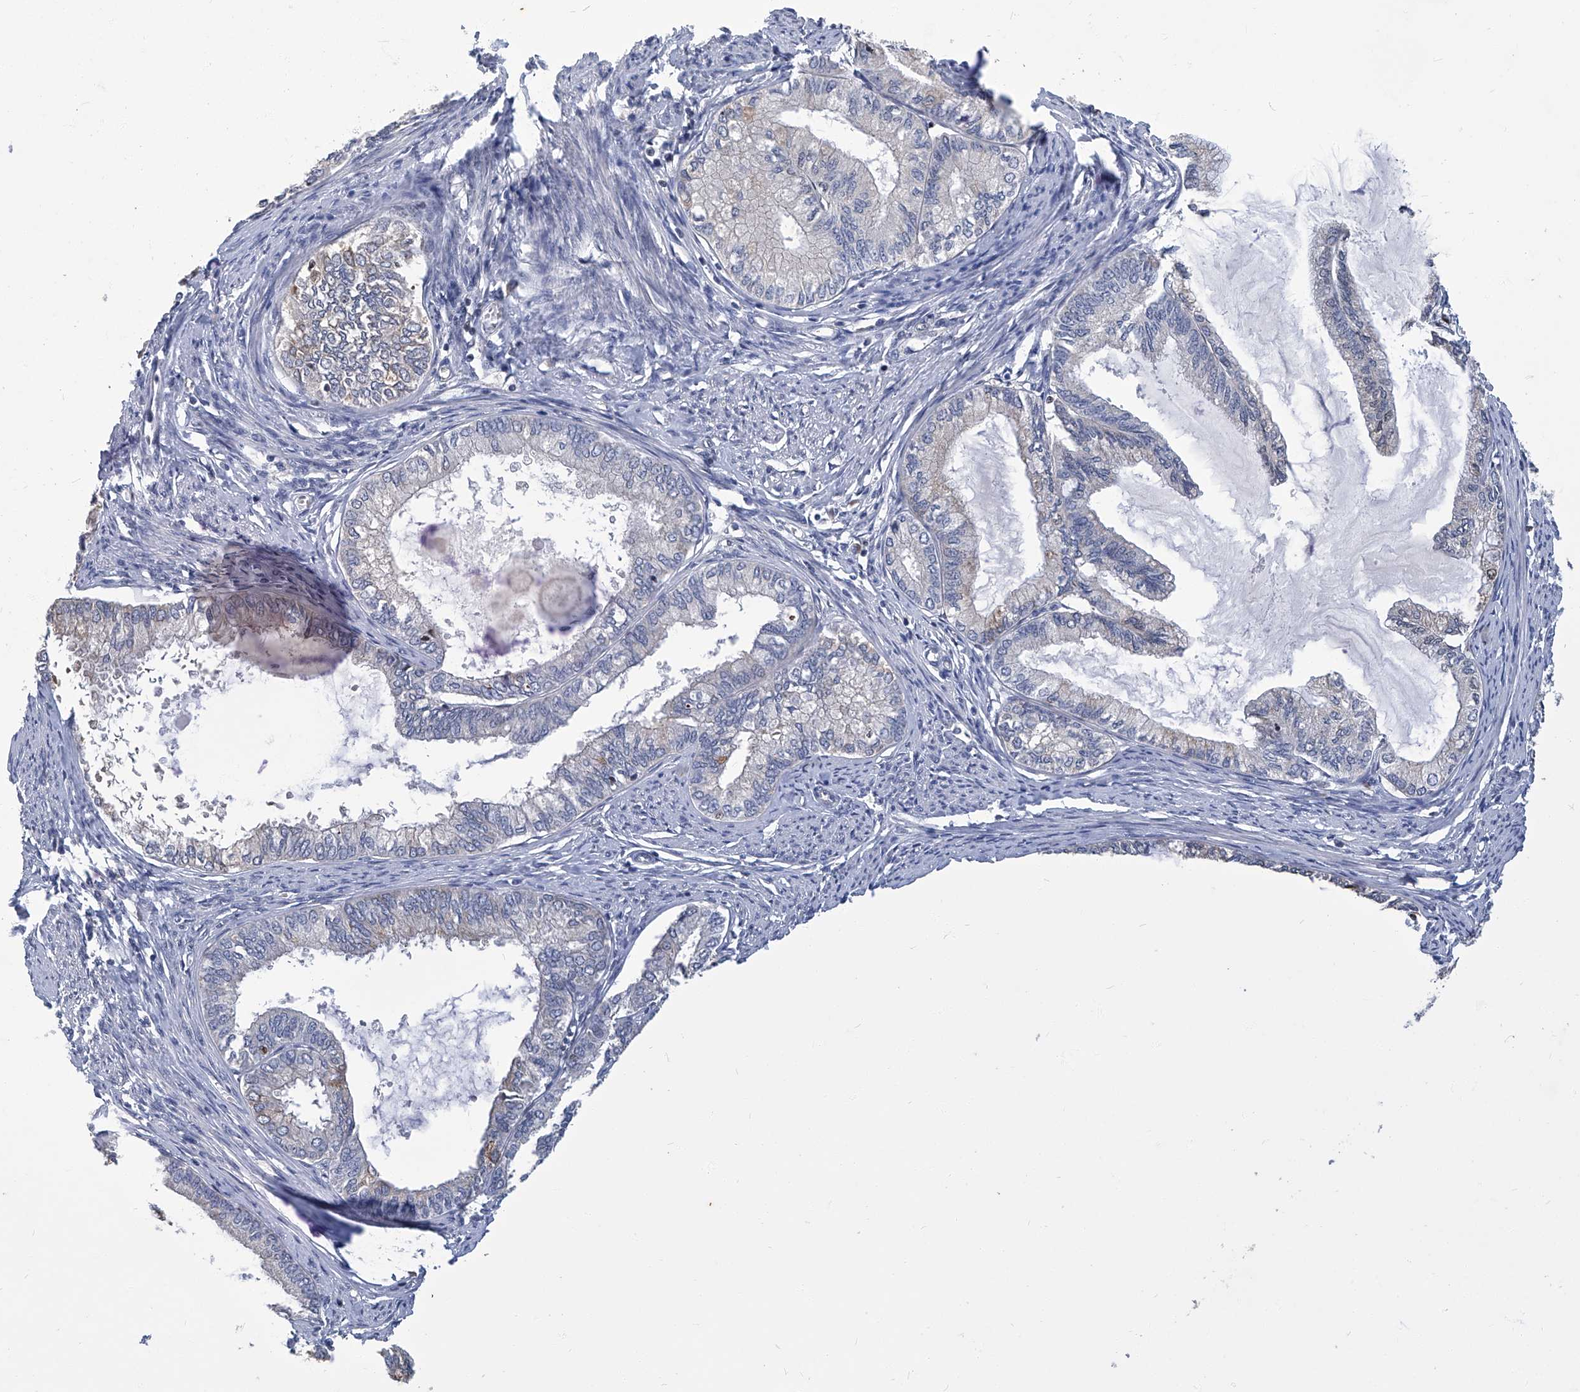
{"staining": {"intensity": "negative", "quantity": "none", "location": "none"}, "tissue": "endometrial cancer", "cell_type": "Tumor cells", "image_type": "cancer", "snomed": [{"axis": "morphology", "description": "Adenocarcinoma, NOS"}, {"axis": "topography", "description": "Endometrium"}], "caption": "IHC micrograph of endometrial cancer (adenocarcinoma) stained for a protein (brown), which shows no staining in tumor cells.", "gene": "TGFBR1", "patient": {"sex": "female", "age": 86}}